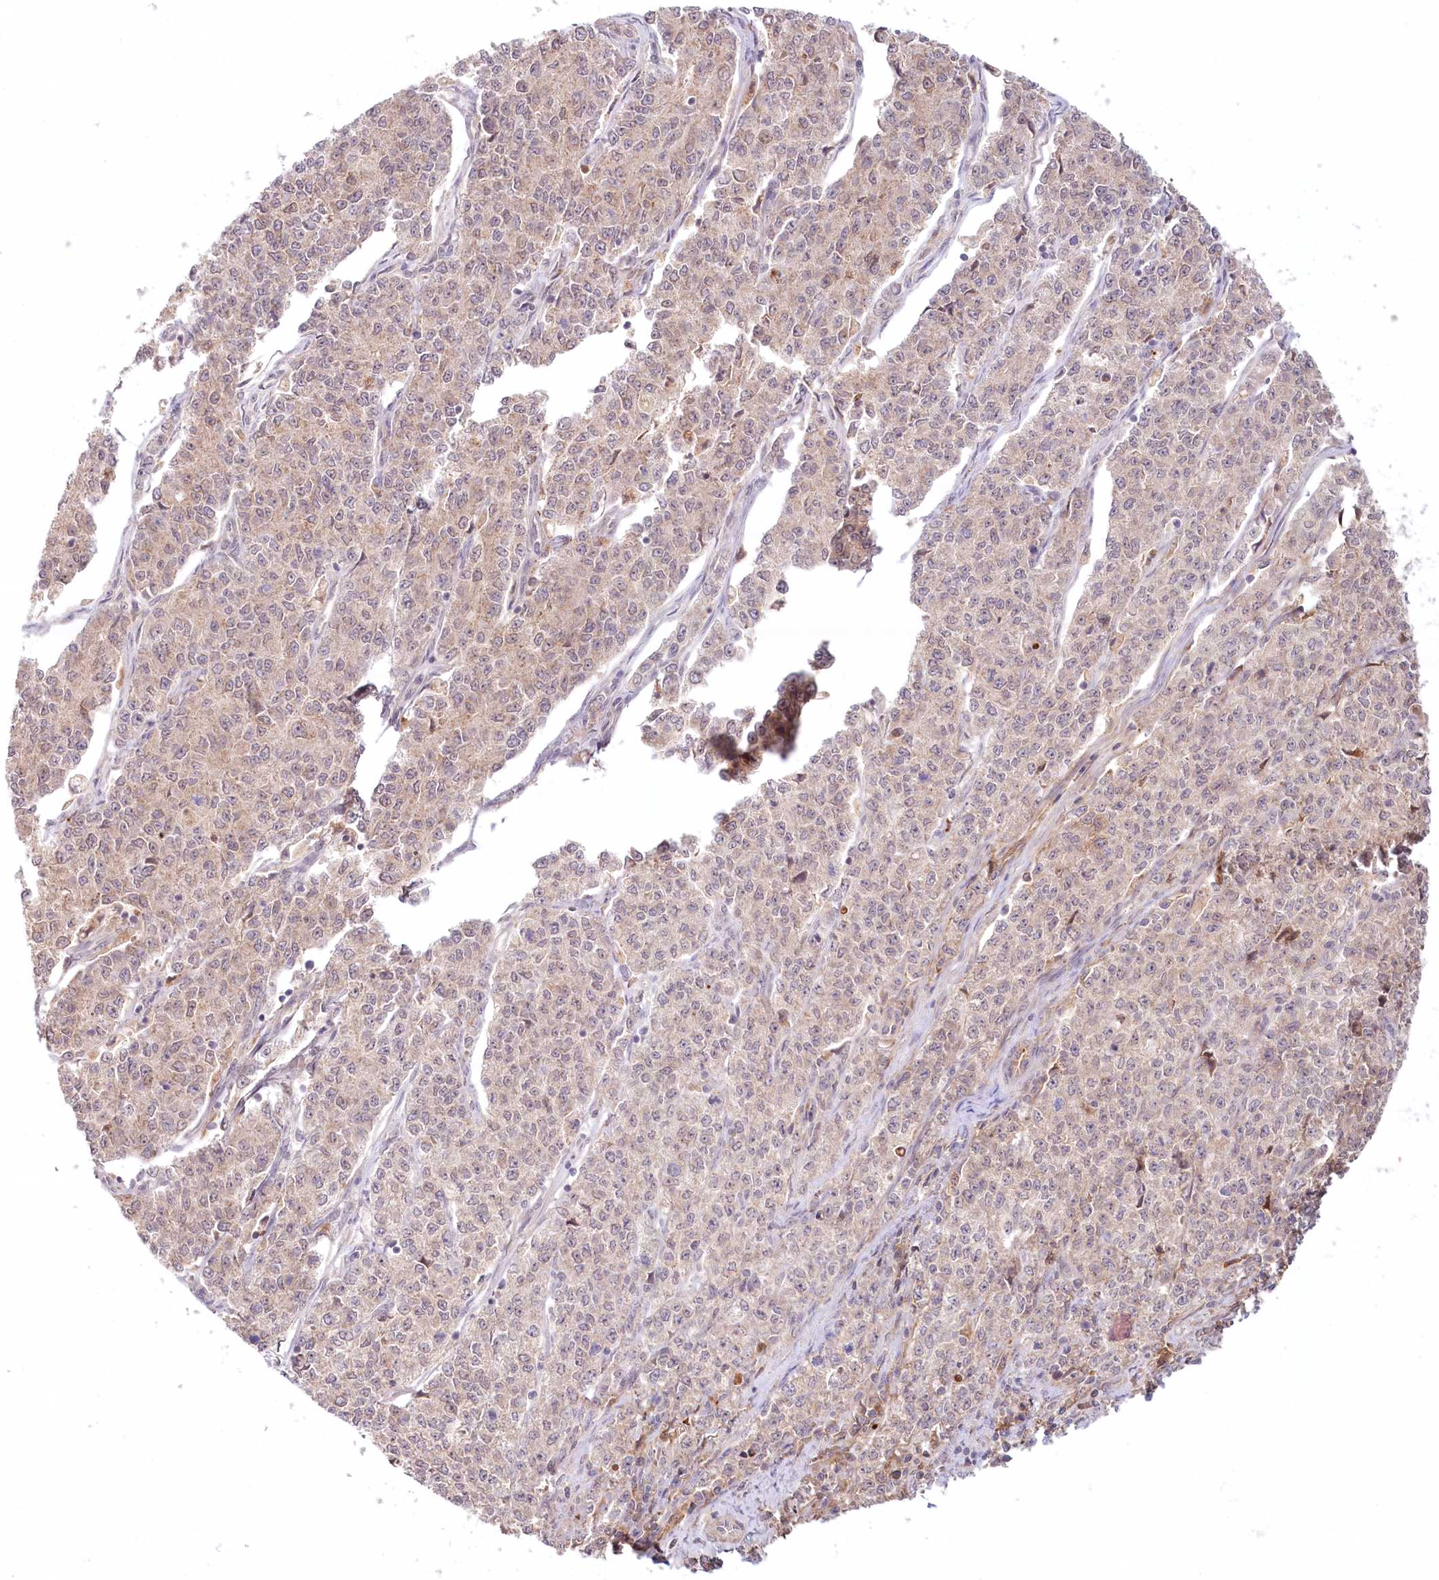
{"staining": {"intensity": "weak", "quantity": "25%-75%", "location": "cytoplasmic/membranous"}, "tissue": "endometrial cancer", "cell_type": "Tumor cells", "image_type": "cancer", "snomed": [{"axis": "morphology", "description": "Adenocarcinoma, NOS"}, {"axis": "topography", "description": "Endometrium"}], "caption": "IHC histopathology image of human endometrial adenocarcinoma stained for a protein (brown), which shows low levels of weak cytoplasmic/membranous expression in approximately 25%-75% of tumor cells.", "gene": "PSAPL1", "patient": {"sex": "female", "age": 50}}